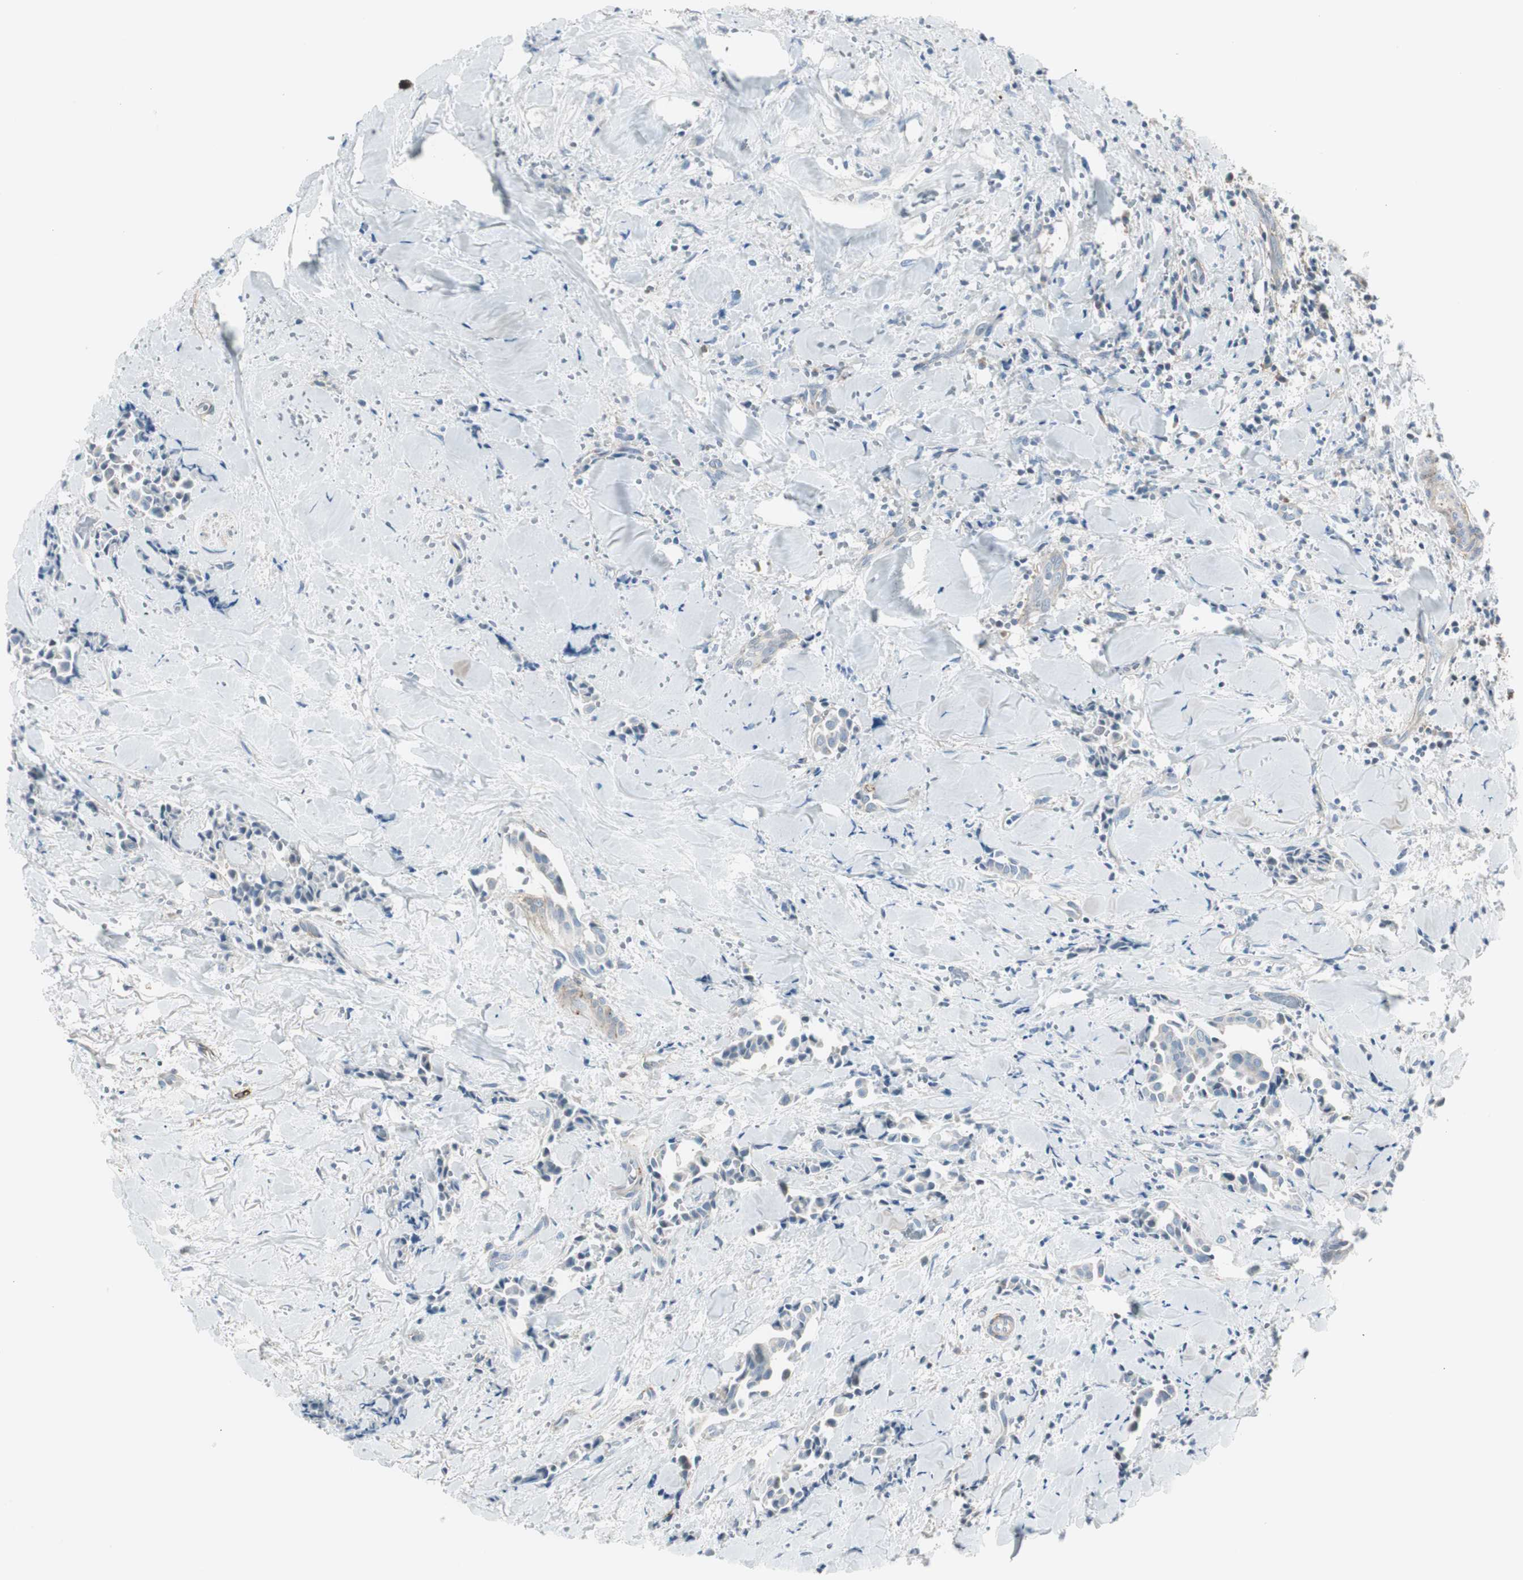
{"staining": {"intensity": "negative", "quantity": "none", "location": "none"}, "tissue": "head and neck cancer", "cell_type": "Tumor cells", "image_type": "cancer", "snomed": [{"axis": "morphology", "description": "Adenocarcinoma, NOS"}, {"axis": "topography", "description": "Salivary gland"}, {"axis": "topography", "description": "Head-Neck"}], "caption": "Head and neck cancer was stained to show a protein in brown. There is no significant expression in tumor cells. (Stains: DAB IHC with hematoxylin counter stain, Microscopy: brightfield microscopy at high magnification).", "gene": "CACNA2D1", "patient": {"sex": "female", "age": 59}}